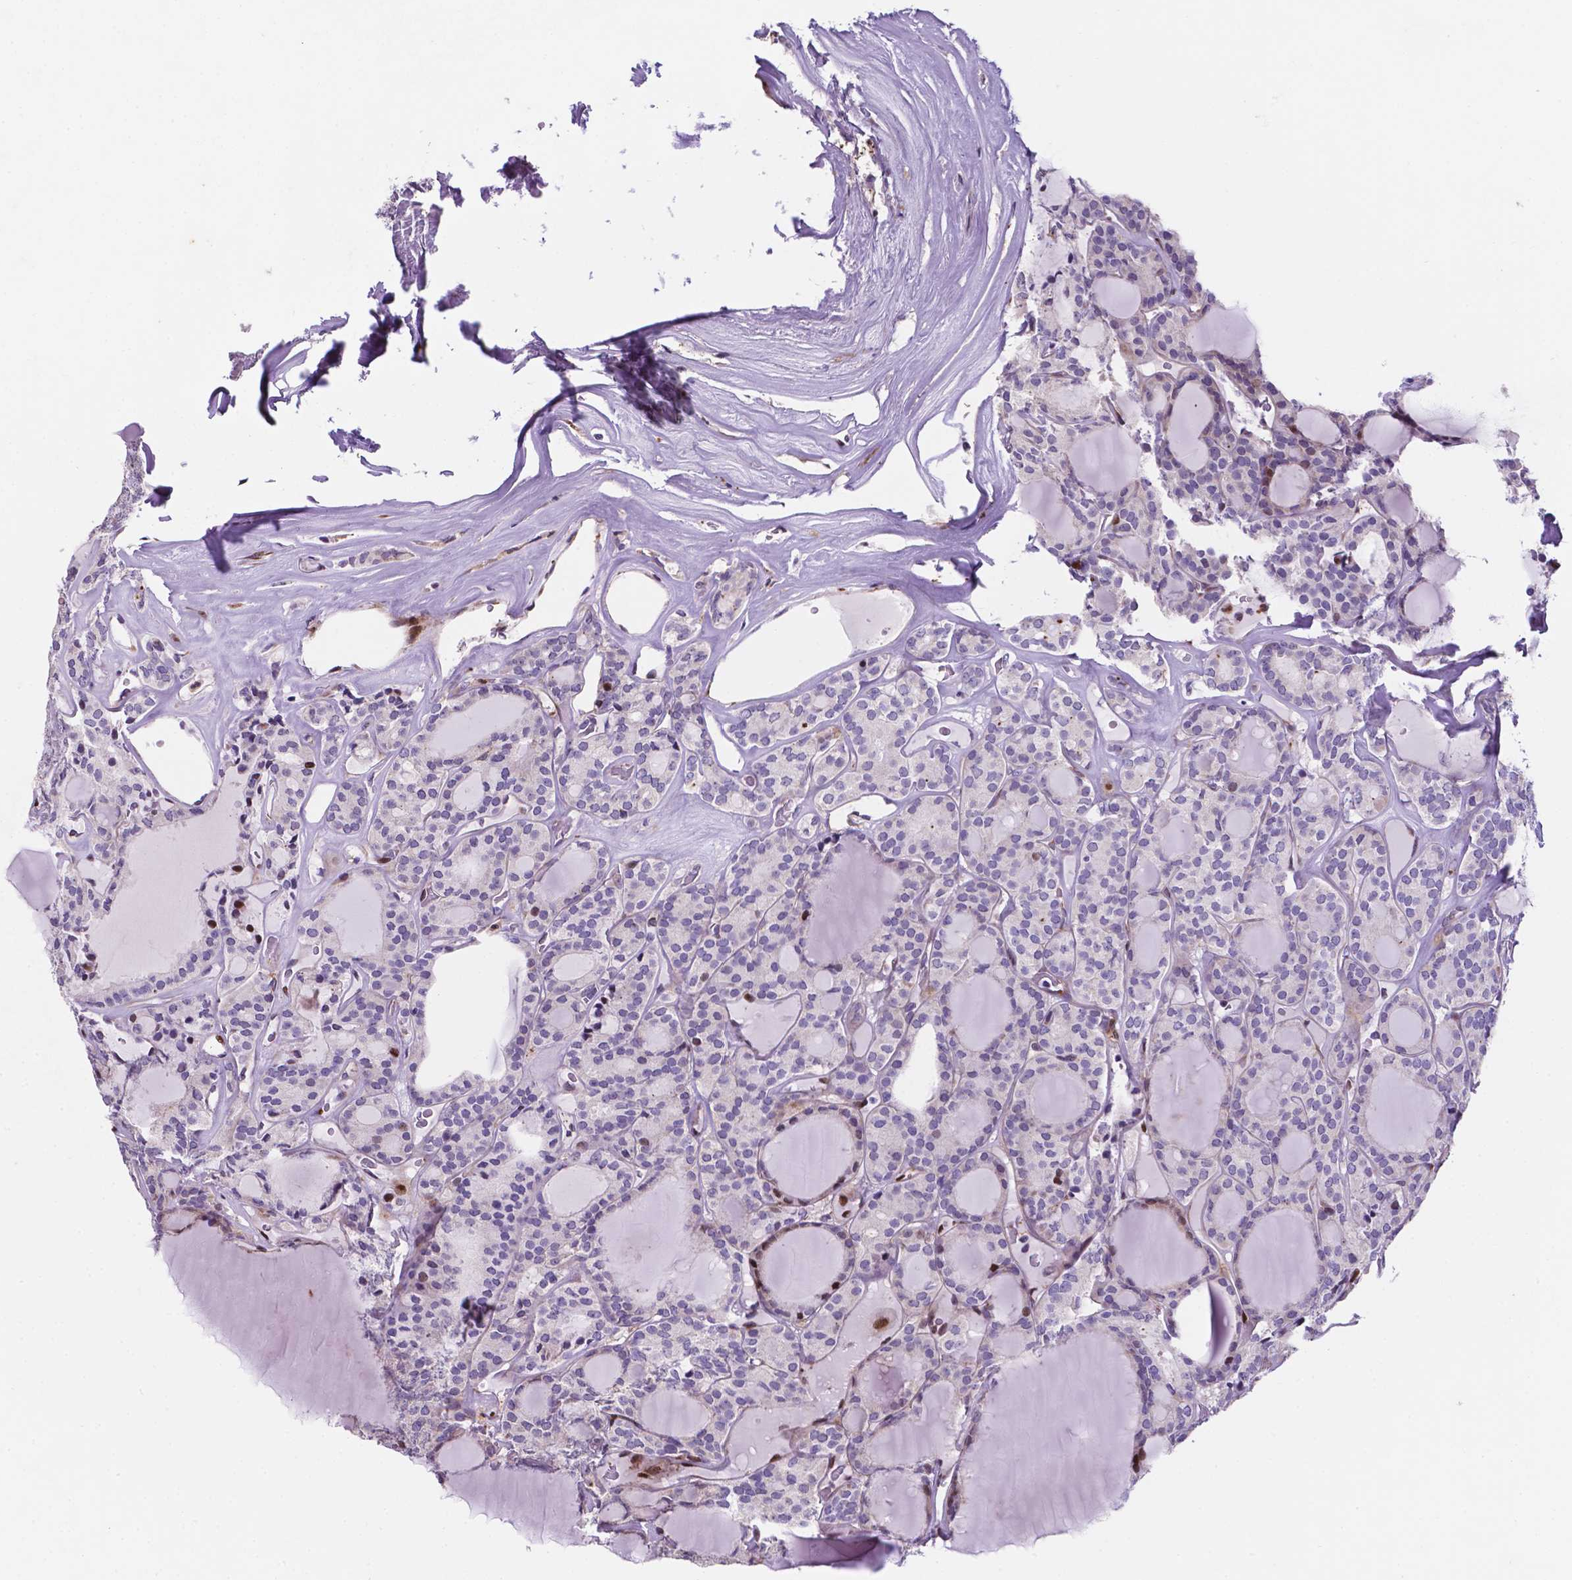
{"staining": {"intensity": "moderate", "quantity": "<25%", "location": "nuclear"}, "tissue": "thyroid cancer", "cell_type": "Tumor cells", "image_type": "cancer", "snomed": [{"axis": "morphology", "description": "Follicular adenoma carcinoma, NOS"}, {"axis": "topography", "description": "Thyroid gland"}], "caption": "Immunohistochemical staining of human follicular adenoma carcinoma (thyroid) demonstrates low levels of moderate nuclear protein expression in about <25% of tumor cells.", "gene": "TM4SF20", "patient": {"sex": "male", "age": 74}}